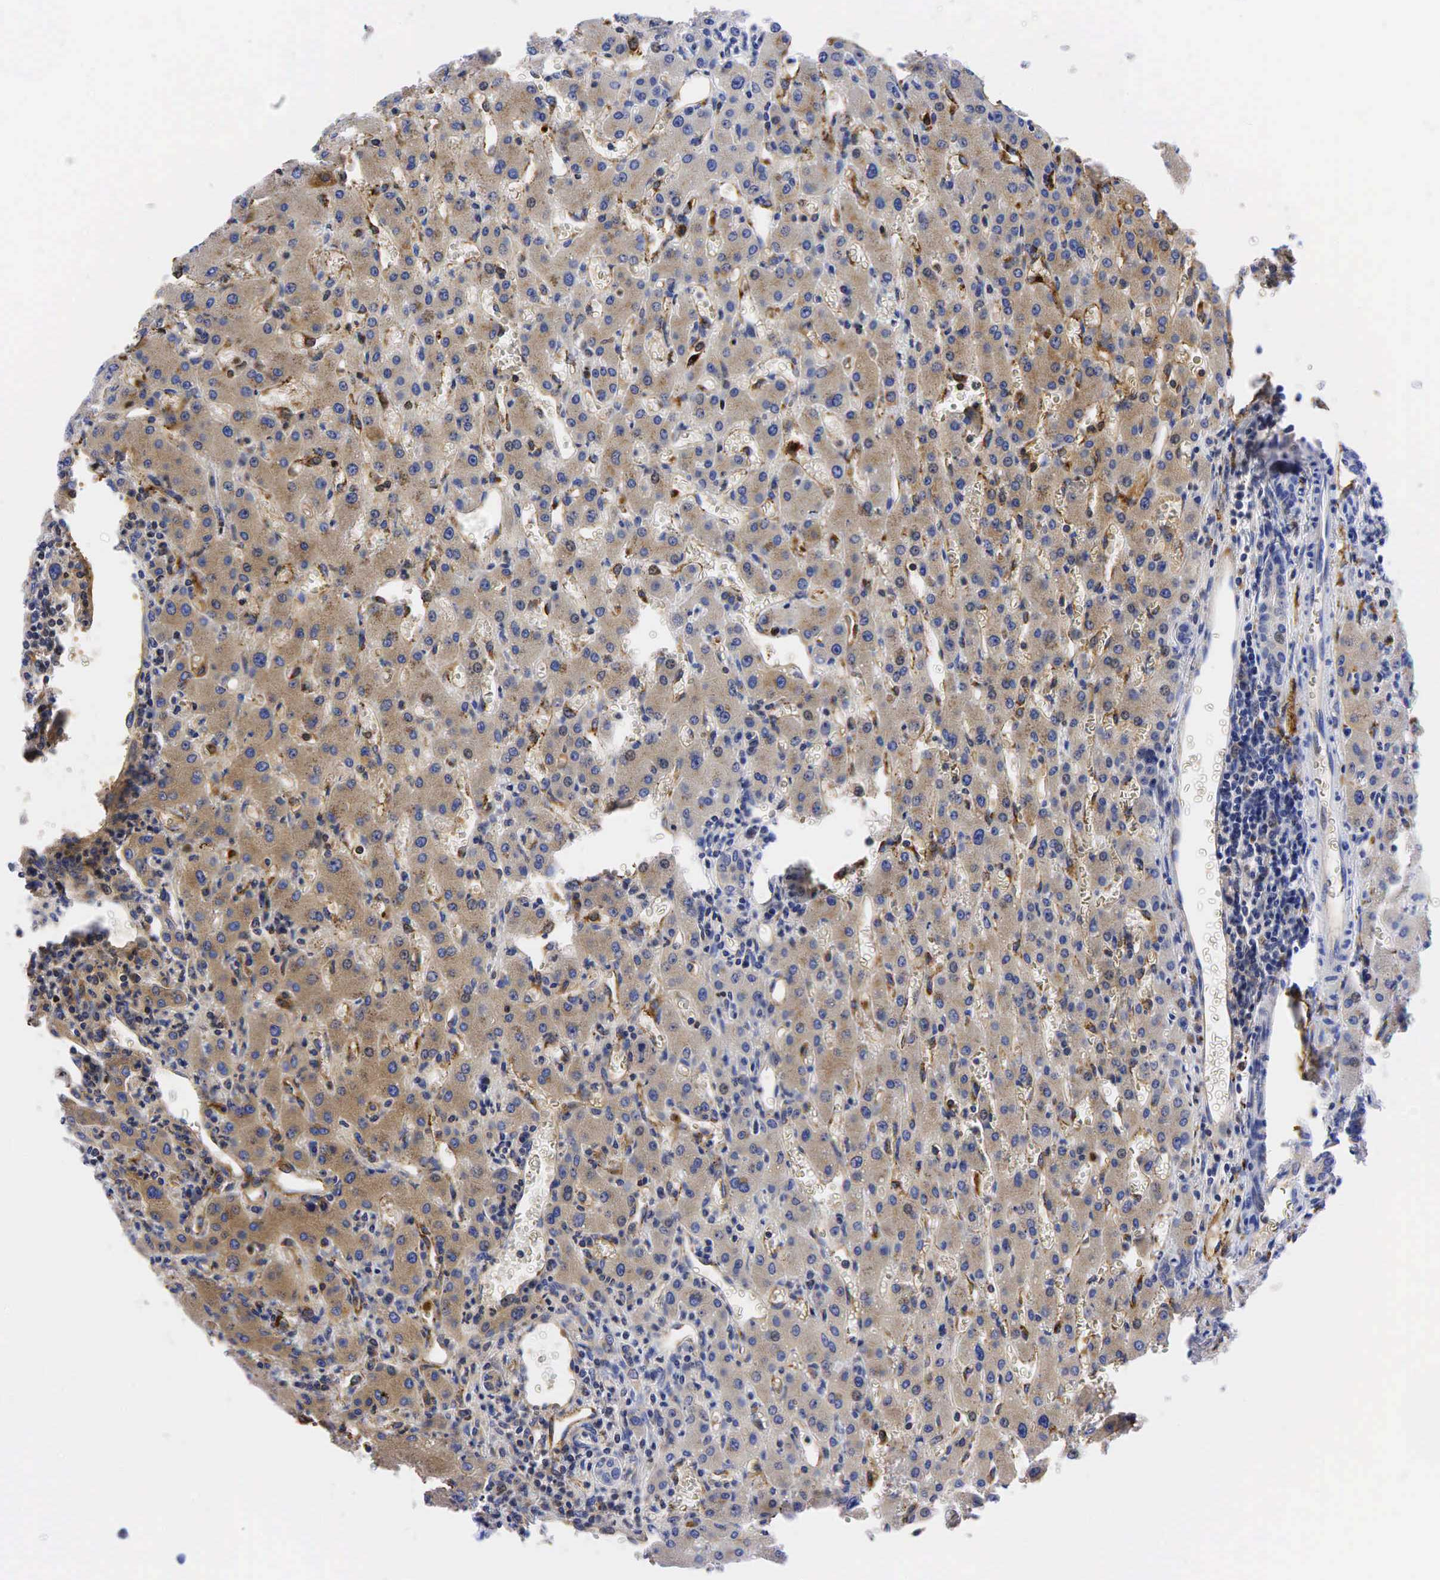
{"staining": {"intensity": "negative", "quantity": "none", "location": "none"}, "tissue": "liver", "cell_type": "Cholangiocytes", "image_type": "normal", "snomed": [{"axis": "morphology", "description": "Normal tissue, NOS"}, {"axis": "topography", "description": "Liver"}], "caption": "This is a photomicrograph of IHC staining of unremarkable liver, which shows no expression in cholangiocytes.", "gene": "CEACAM5", "patient": {"sex": "female", "age": 30}}